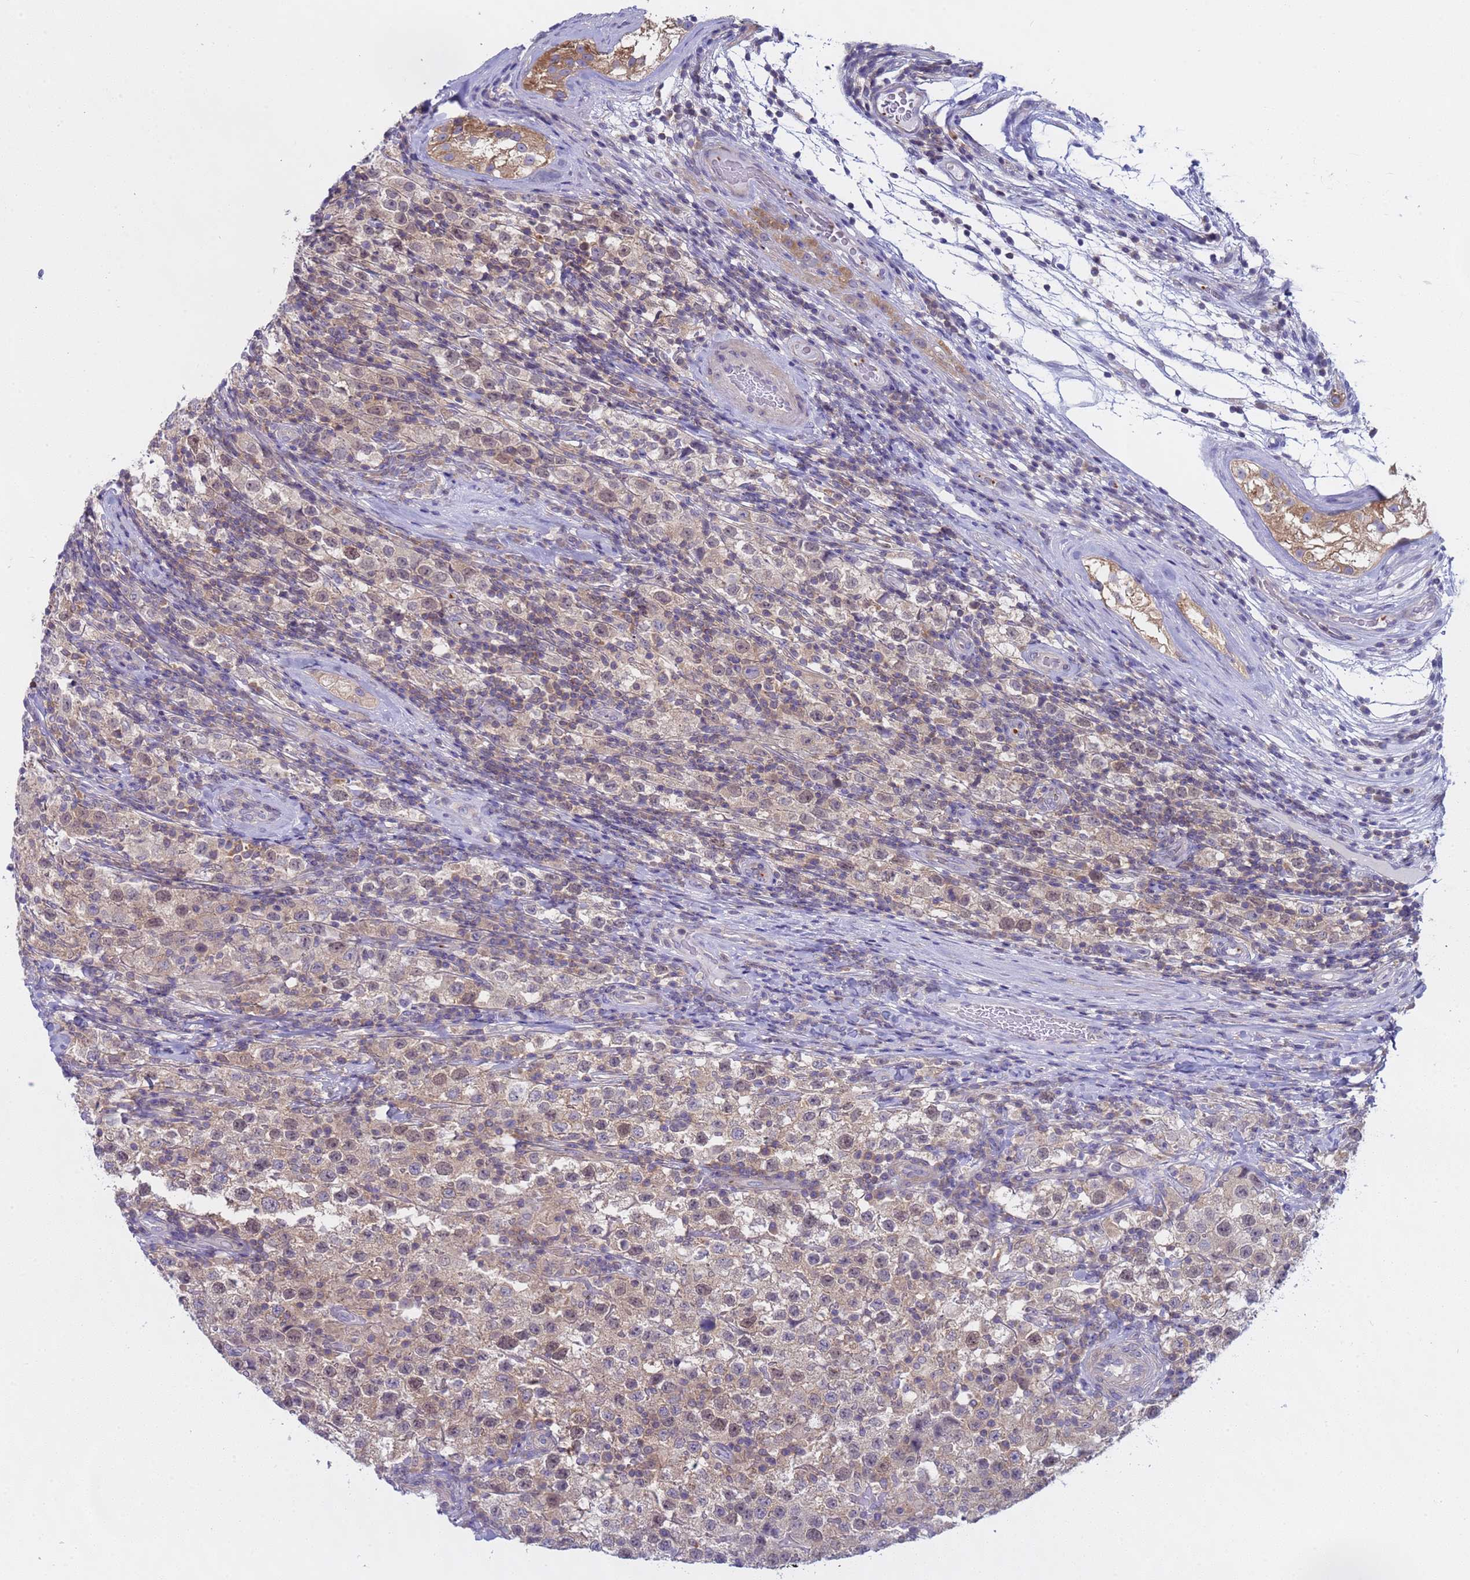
{"staining": {"intensity": "weak", "quantity": "25%-75%", "location": "cytoplasmic/membranous,nuclear"}, "tissue": "testis cancer", "cell_type": "Tumor cells", "image_type": "cancer", "snomed": [{"axis": "morphology", "description": "Seminoma, NOS"}, {"axis": "morphology", "description": "Carcinoma, Embryonal, NOS"}, {"axis": "topography", "description": "Testis"}], "caption": "Human testis cancer stained for a protein (brown) shows weak cytoplasmic/membranous and nuclear positive staining in approximately 25%-75% of tumor cells.", "gene": "CAPN7", "patient": {"sex": "male", "age": 41}}